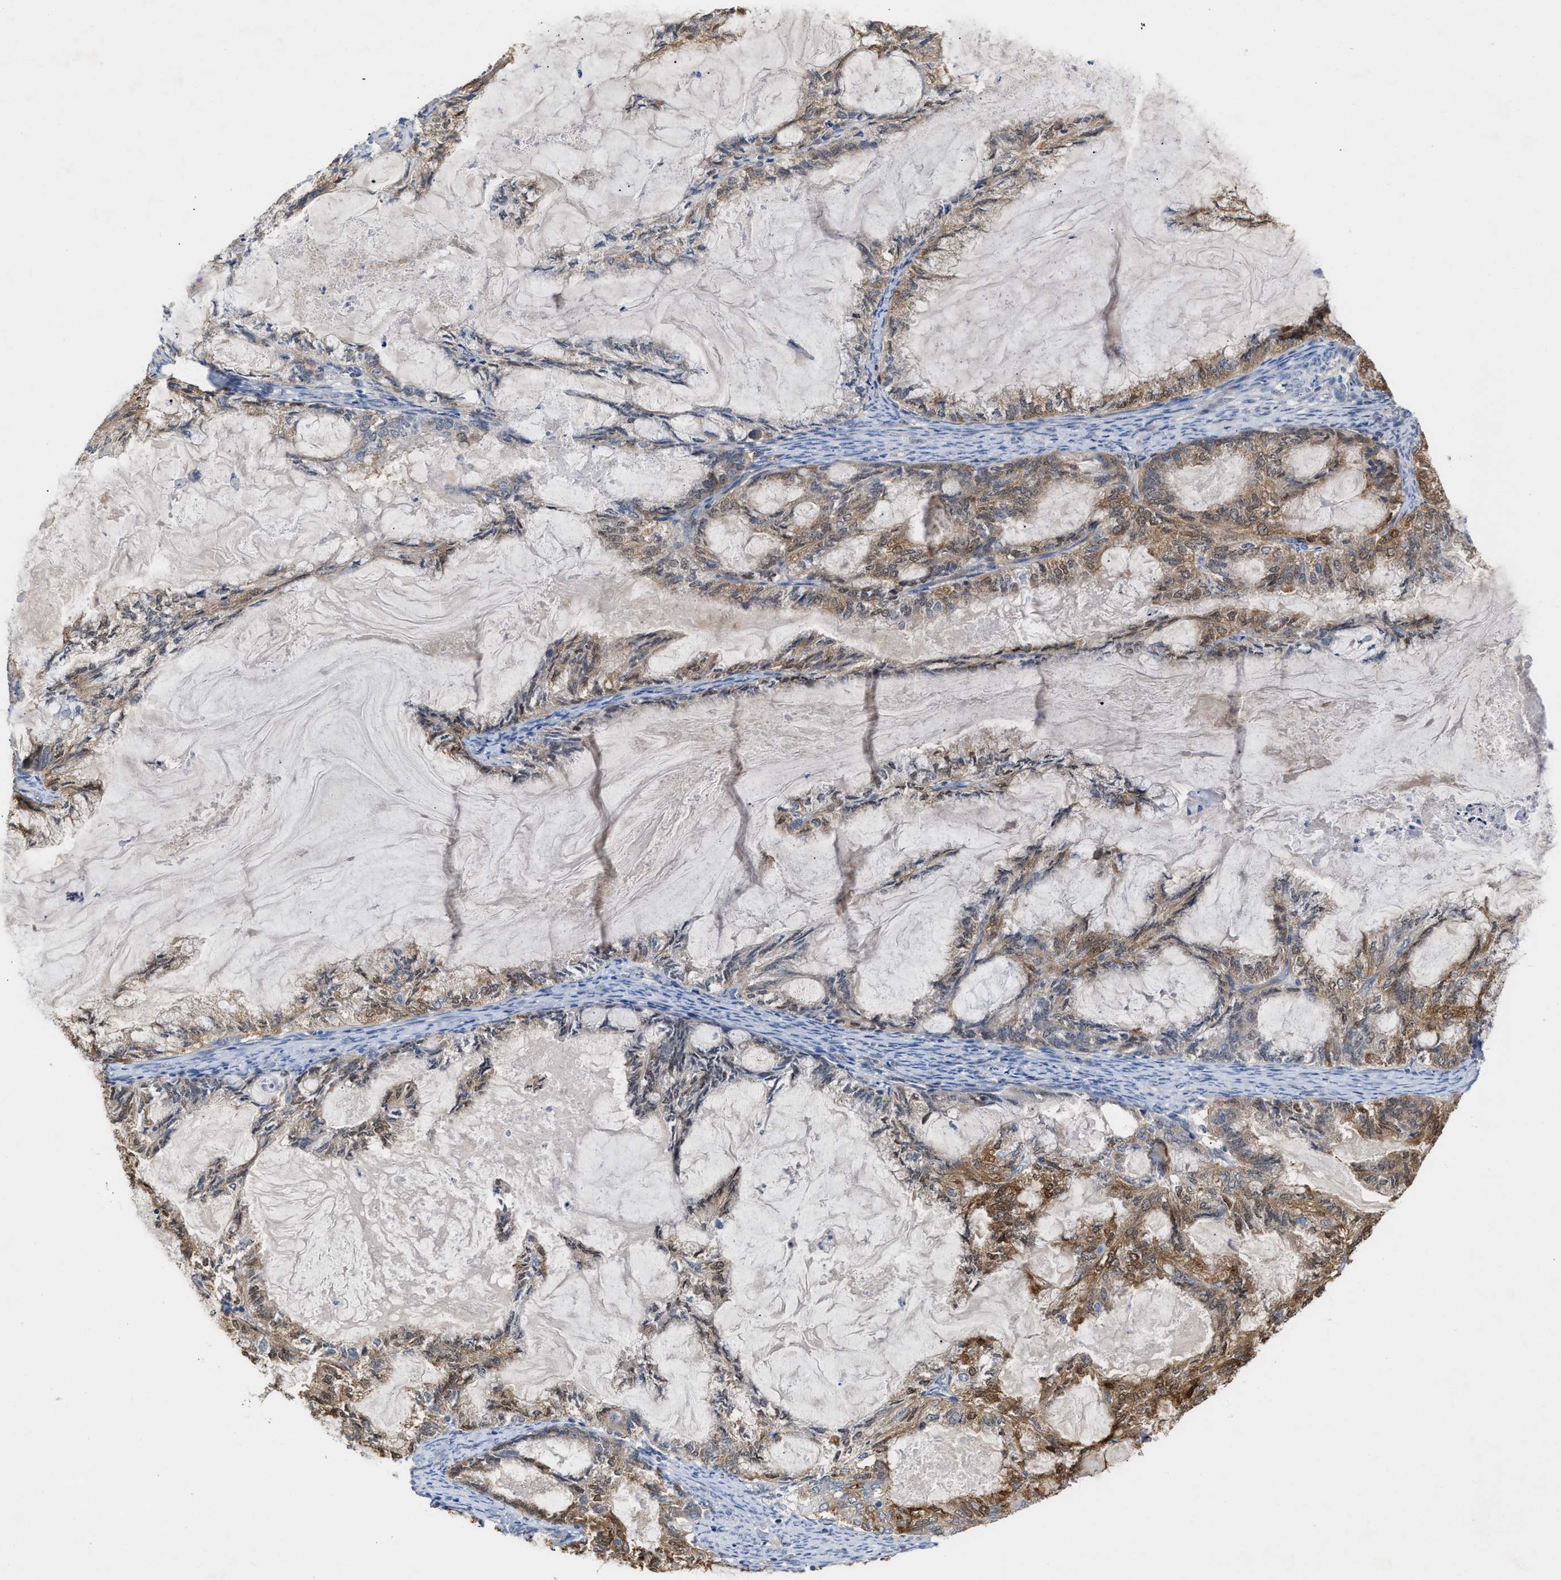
{"staining": {"intensity": "moderate", "quantity": "25%-75%", "location": "cytoplasmic/membranous"}, "tissue": "endometrial cancer", "cell_type": "Tumor cells", "image_type": "cancer", "snomed": [{"axis": "morphology", "description": "Adenocarcinoma, NOS"}, {"axis": "topography", "description": "Endometrium"}], "caption": "Endometrial cancer (adenocarcinoma) tissue displays moderate cytoplasmic/membranous positivity in approximately 25%-75% of tumor cells The staining was performed using DAB, with brown indicating positive protein expression. Nuclei are stained blue with hematoxylin.", "gene": "BBLN", "patient": {"sex": "female", "age": 86}}